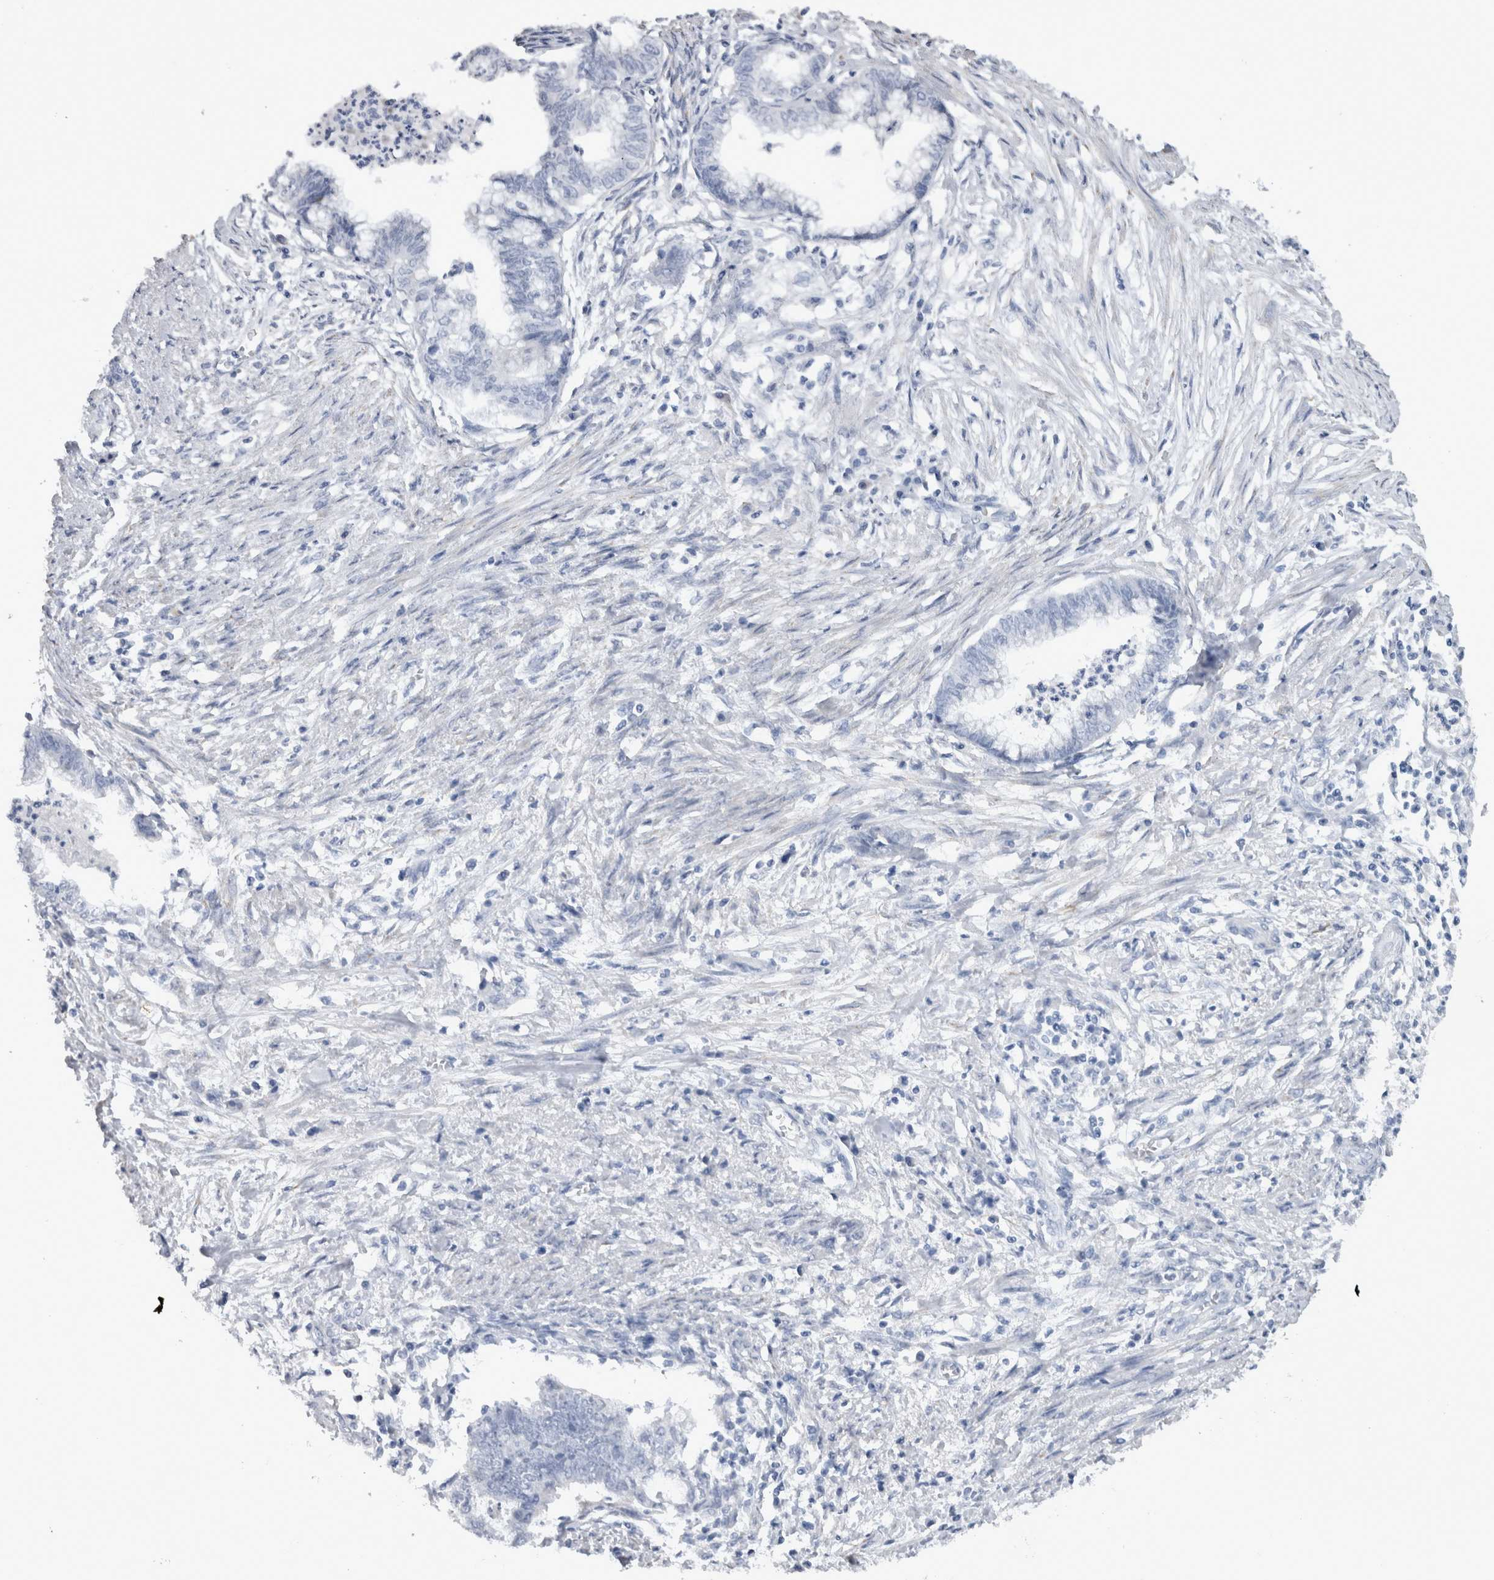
{"staining": {"intensity": "negative", "quantity": "none", "location": "none"}, "tissue": "endometrial cancer", "cell_type": "Tumor cells", "image_type": "cancer", "snomed": [{"axis": "morphology", "description": "Necrosis, NOS"}, {"axis": "morphology", "description": "Adenocarcinoma, NOS"}, {"axis": "topography", "description": "Endometrium"}], "caption": "IHC image of human adenocarcinoma (endometrial) stained for a protein (brown), which demonstrates no staining in tumor cells.", "gene": "MSMB", "patient": {"sex": "female", "age": 79}}